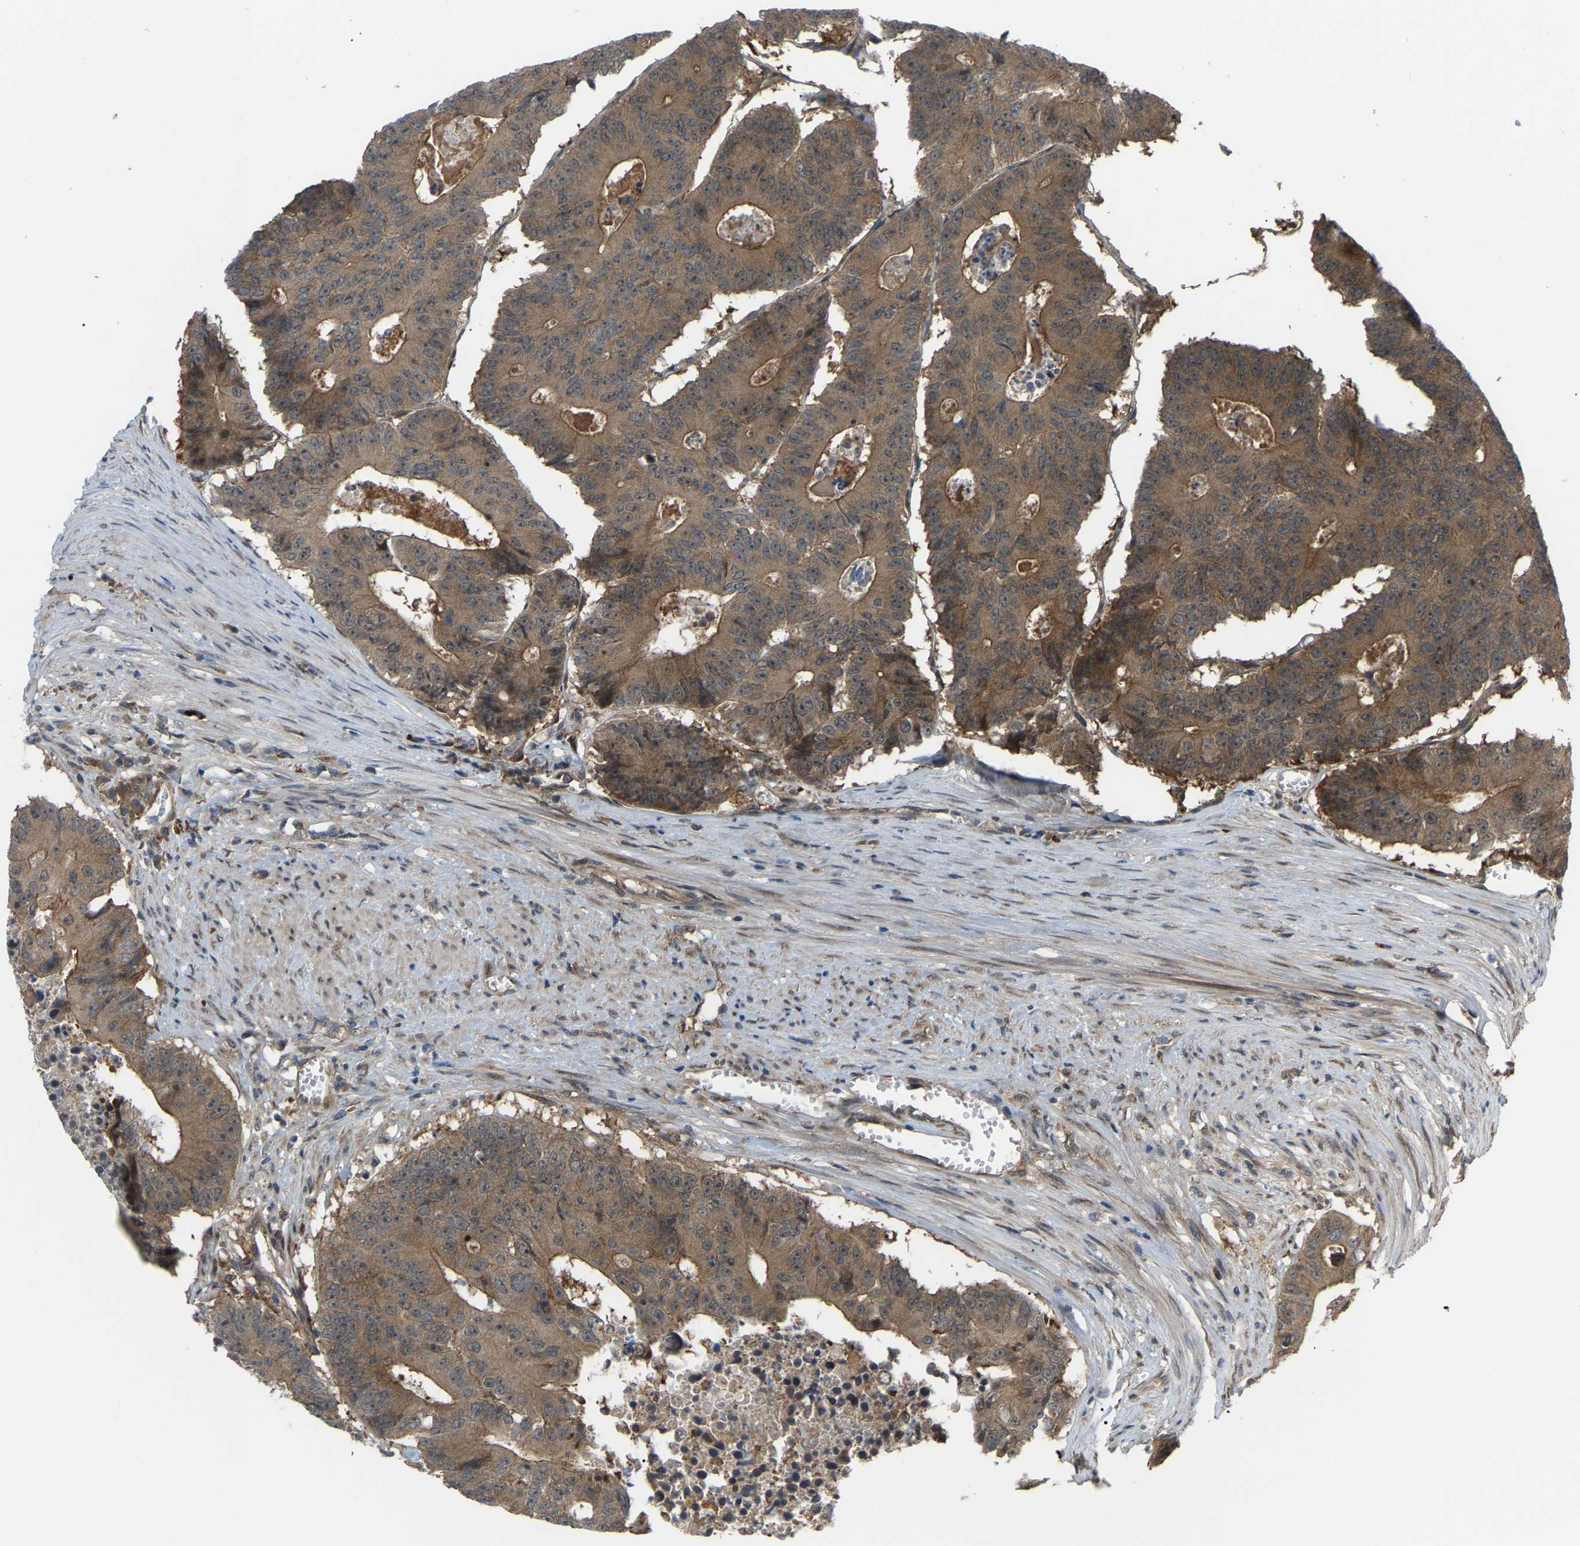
{"staining": {"intensity": "moderate", "quantity": ">75%", "location": "cytoplasmic/membranous"}, "tissue": "colorectal cancer", "cell_type": "Tumor cells", "image_type": "cancer", "snomed": [{"axis": "morphology", "description": "Adenocarcinoma, NOS"}, {"axis": "topography", "description": "Colon"}], "caption": "Tumor cells show medium levels of moderate cytoplasmic/membranous positivity in about >75% of cells in colorectal cancer.", "gene": "CROT", "patient": {"sex": "male", "age": 87}}